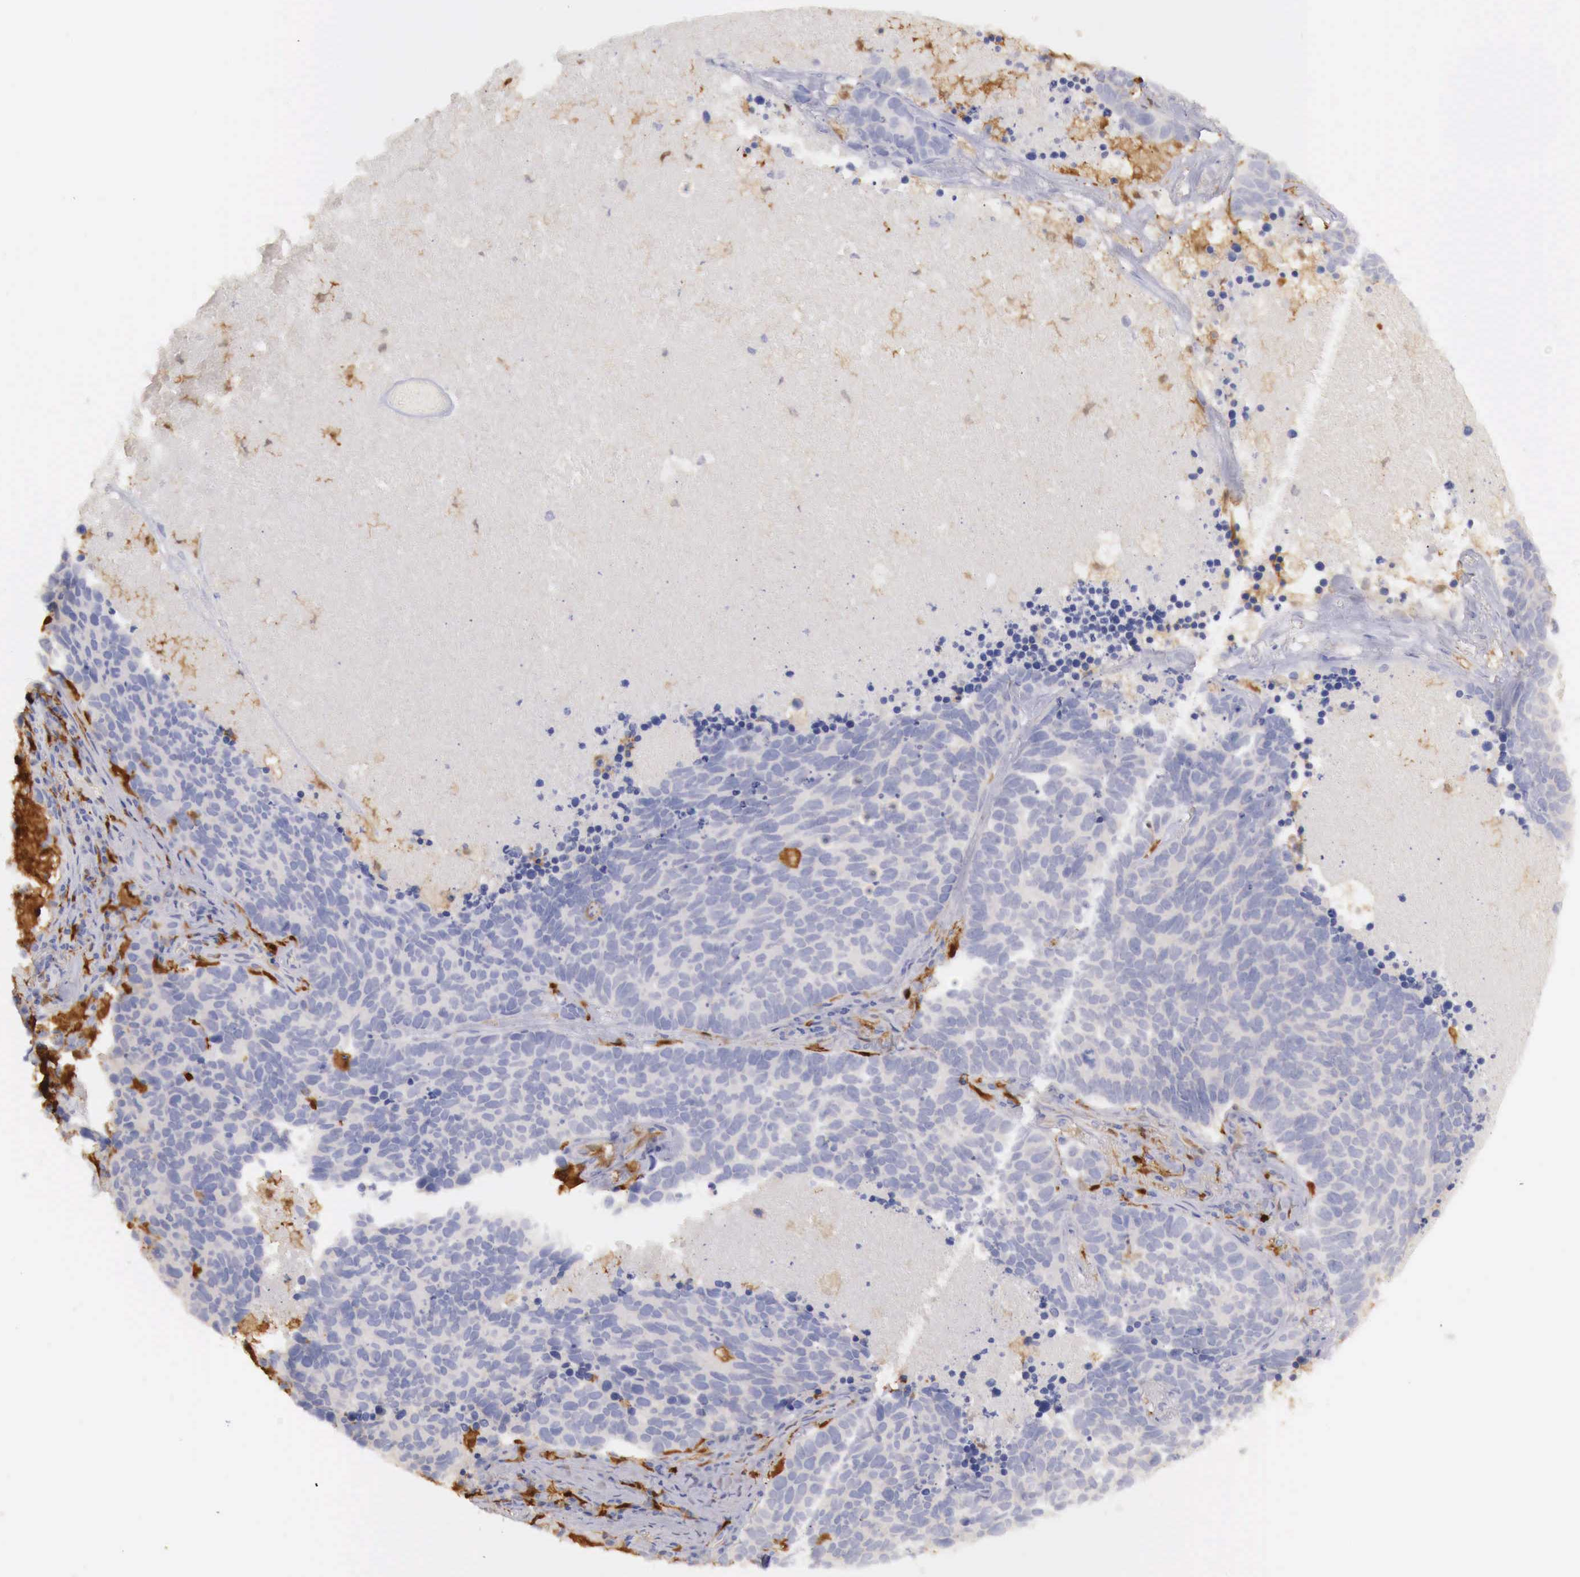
{"staining": {"intensity": "moderate", "quantity": "<25%", "location": "cytoplasmic/membranous,nuclear"}, "tissue": "lung cancer", "cell_type": "Tumor cells", "image_type": "cancer", "snomed": [{"axis": "morphology", "description": "Neoplasm, malignant, NOS"}, {"axis": "topography", "description": "Lung"}], "caption": "Tumor cells display low levels of moderate cytoplasmic/membranous and nuclear staining in about <25% of cells in neoplasm (malignant) (lung).", "gene": "RENBP", "patient": {"sex": "female", "age": 75}}